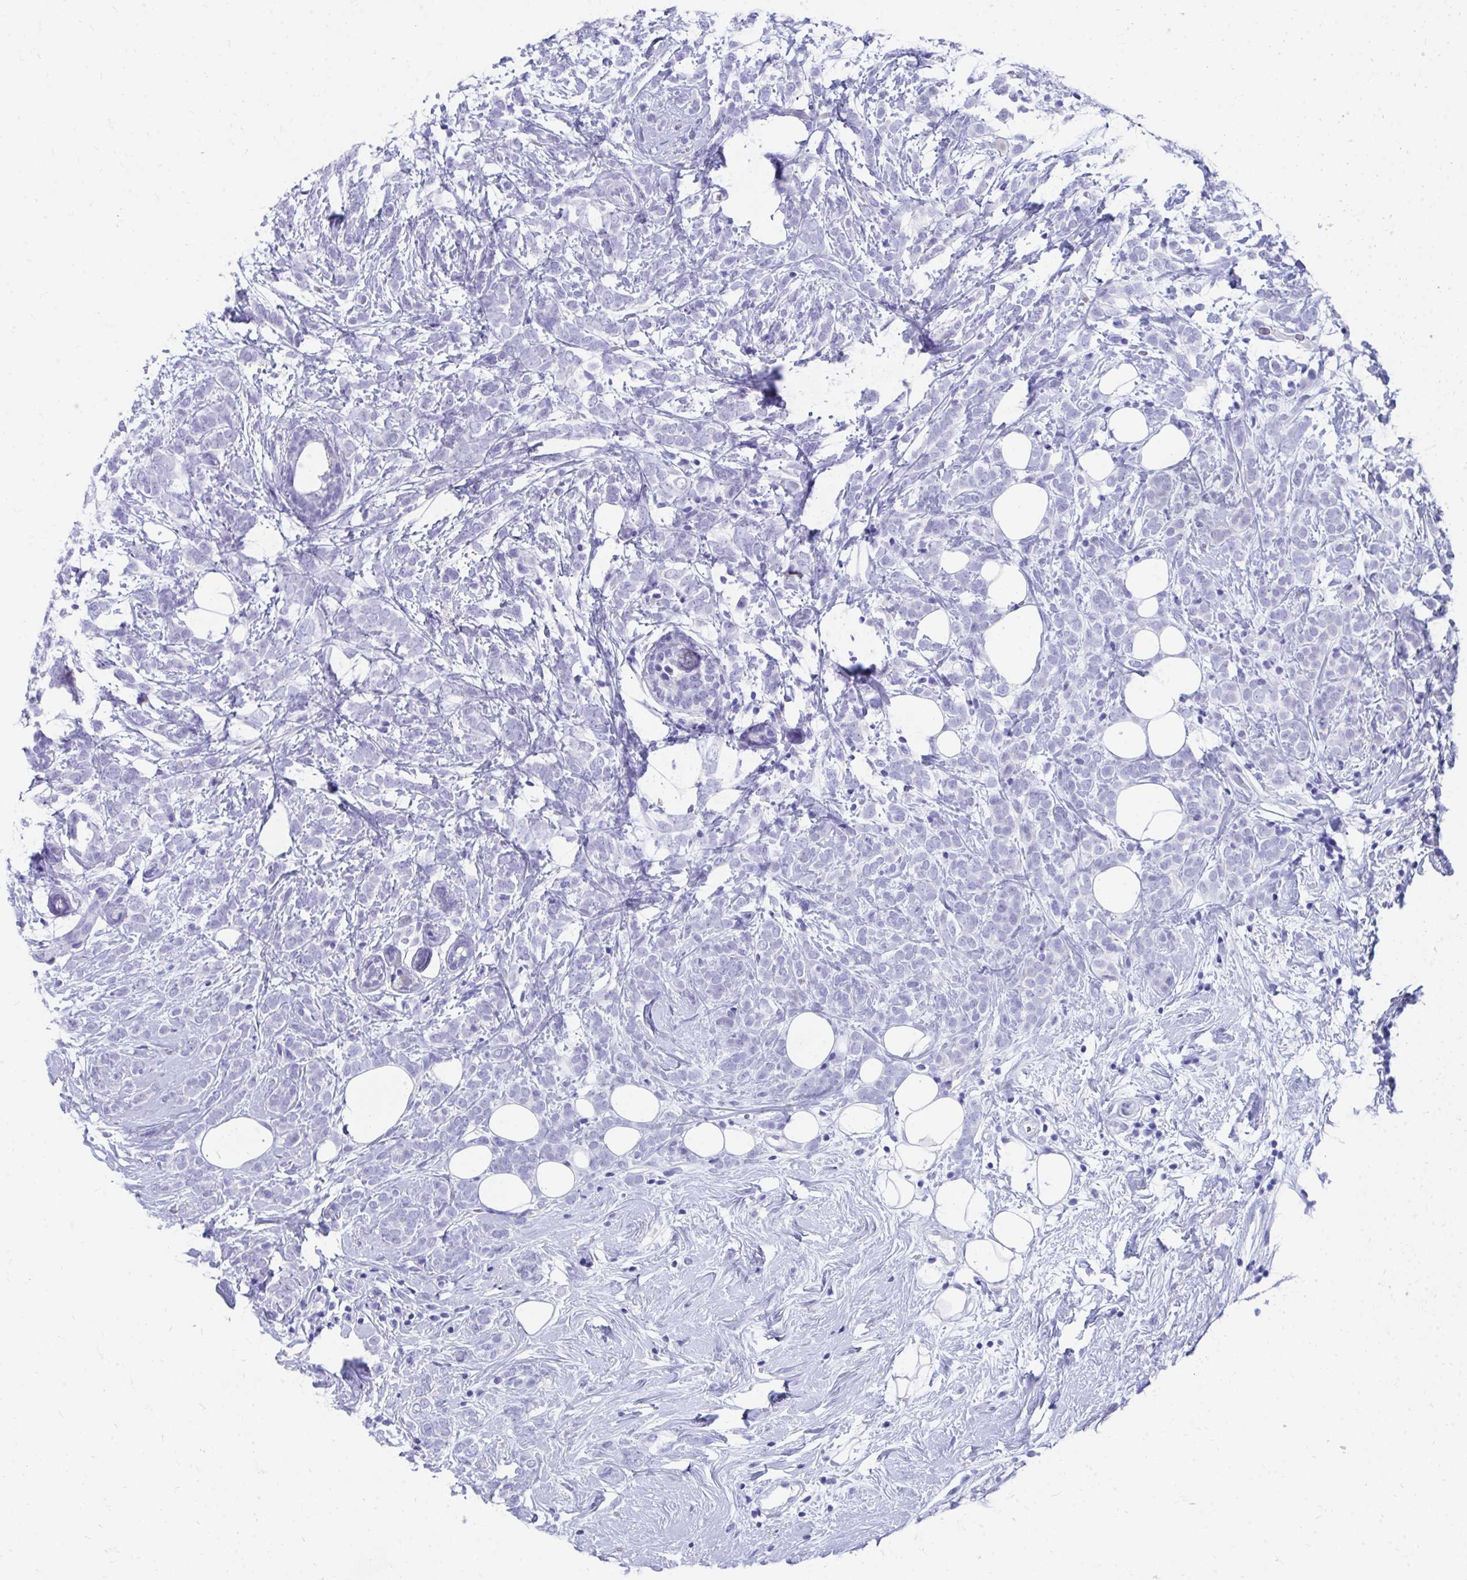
{"staining": {"intensity": "negative", "quantity": "none", "location": "none"}, "tissue": "breast cancer", "cell_type": "Tumor cells", "image_type": "cancer", "snomed": [{"axis": "morphology", "description": "Lobular carcinoma"}, {"axis": "topography", "description": "Breast"}], "caption": "An immunohistochemistry micrograph of breast cancer (lobular carcinoma) is shown. There is no staining in tumor cells of breast cancer (lobular carcinoma). (DAB (3,3'-diaminobenzidine) IHC visualized using brightfield microscopy, high magnification).", "gene": "HGD", "patient": {"sex": "female", "age": 49}}